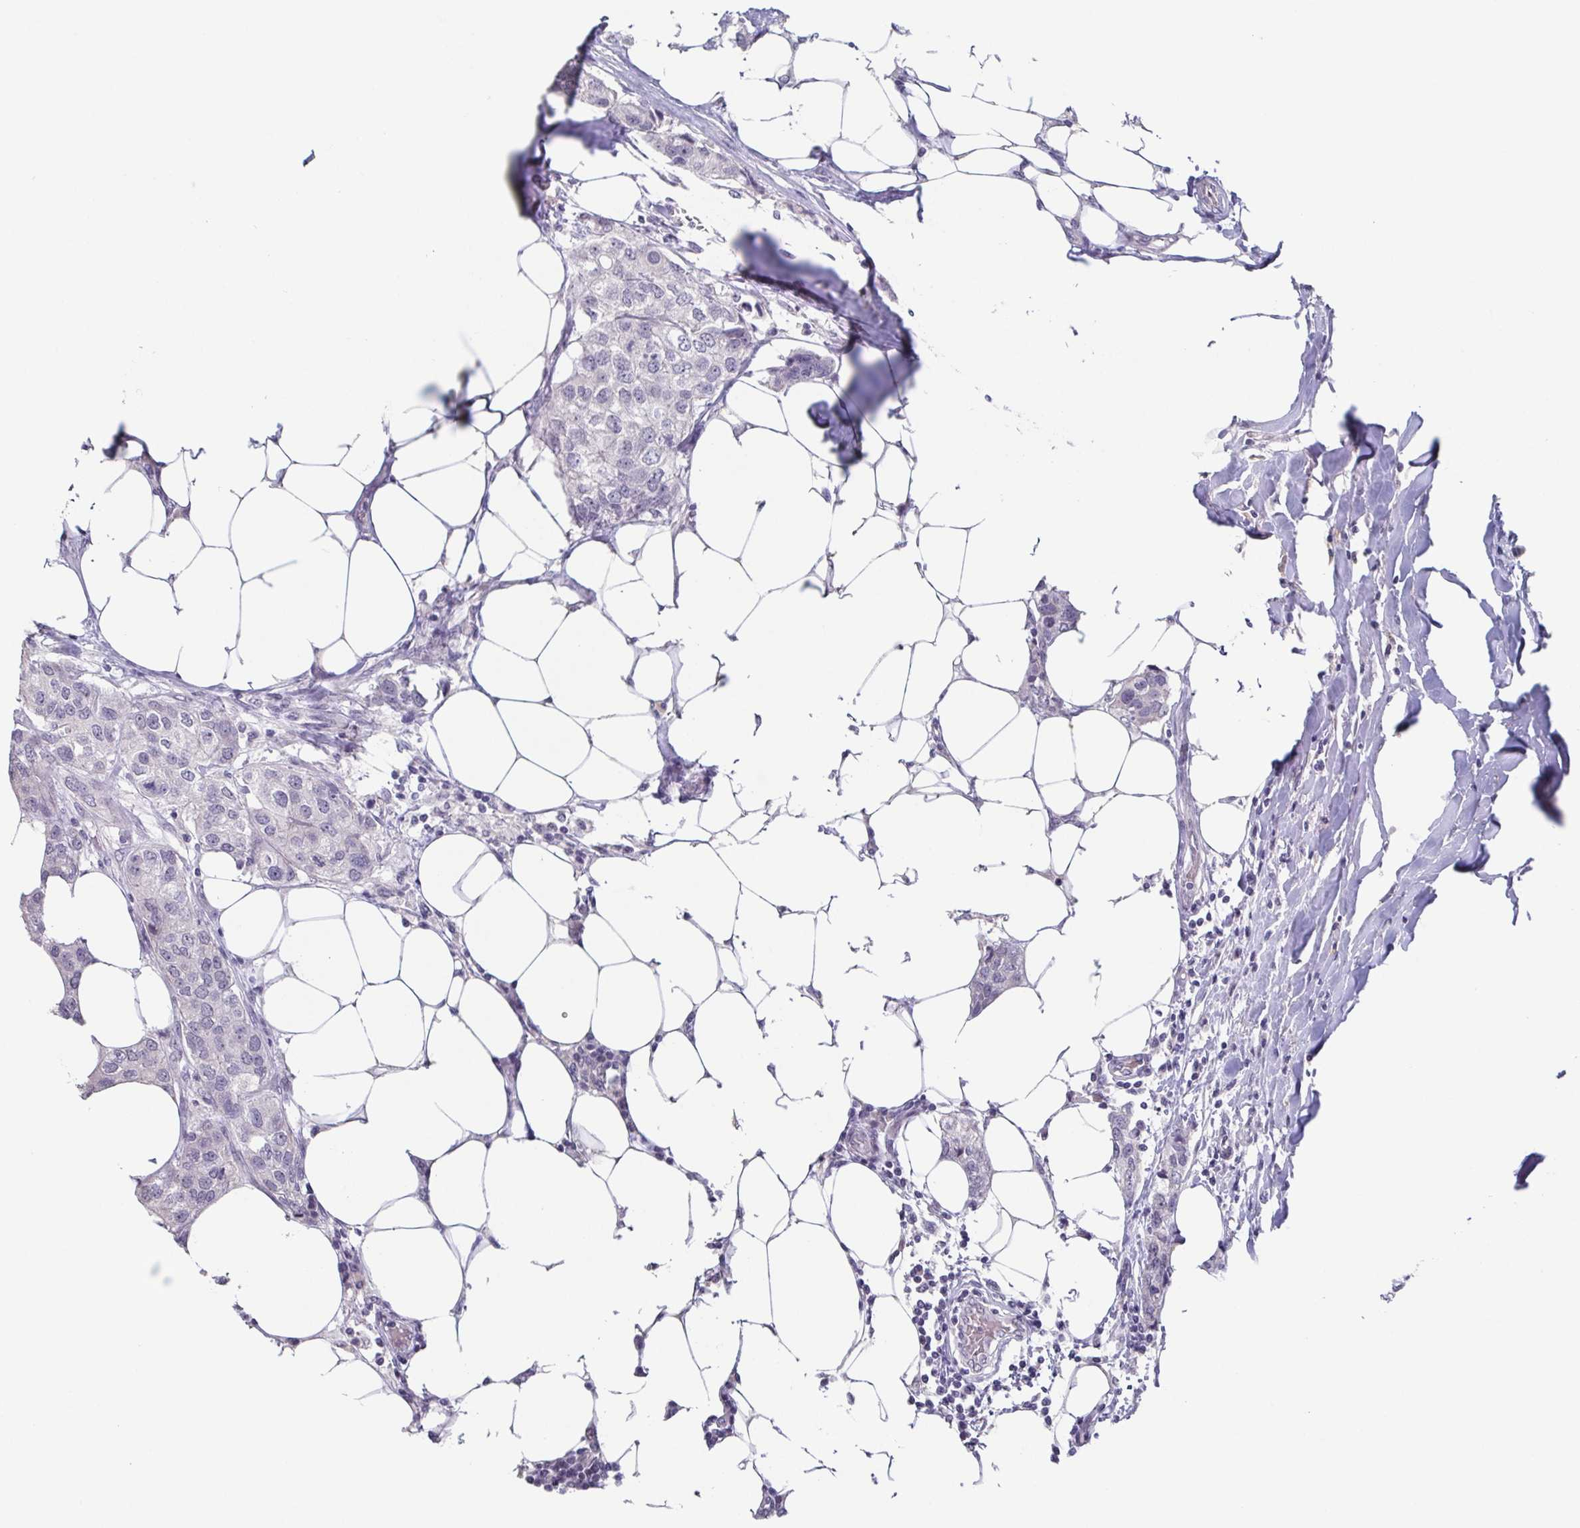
{"staining": {"intensity": "negative", "quantity": "none", "location": "none"}, "tissue": "breast cancer", "cell_type": "Tumor cells", "image_type": "cancer", "snomed": [{"axis": "morphology", "description": "Duct carcinoma"}, {"axis": "topography", "description": "Breast"}], "caption": "Immunohistochemistry (IHC) of breast invasive ductal carcinoma exhibits no positivity in tumor cells. (Brightfield microscopy of DAB (3,3'-diaminobenzidine) immunohistochemistry at high magnification).", "gene": "GHRL", "patient": {"sex": "female", "age": 80}}